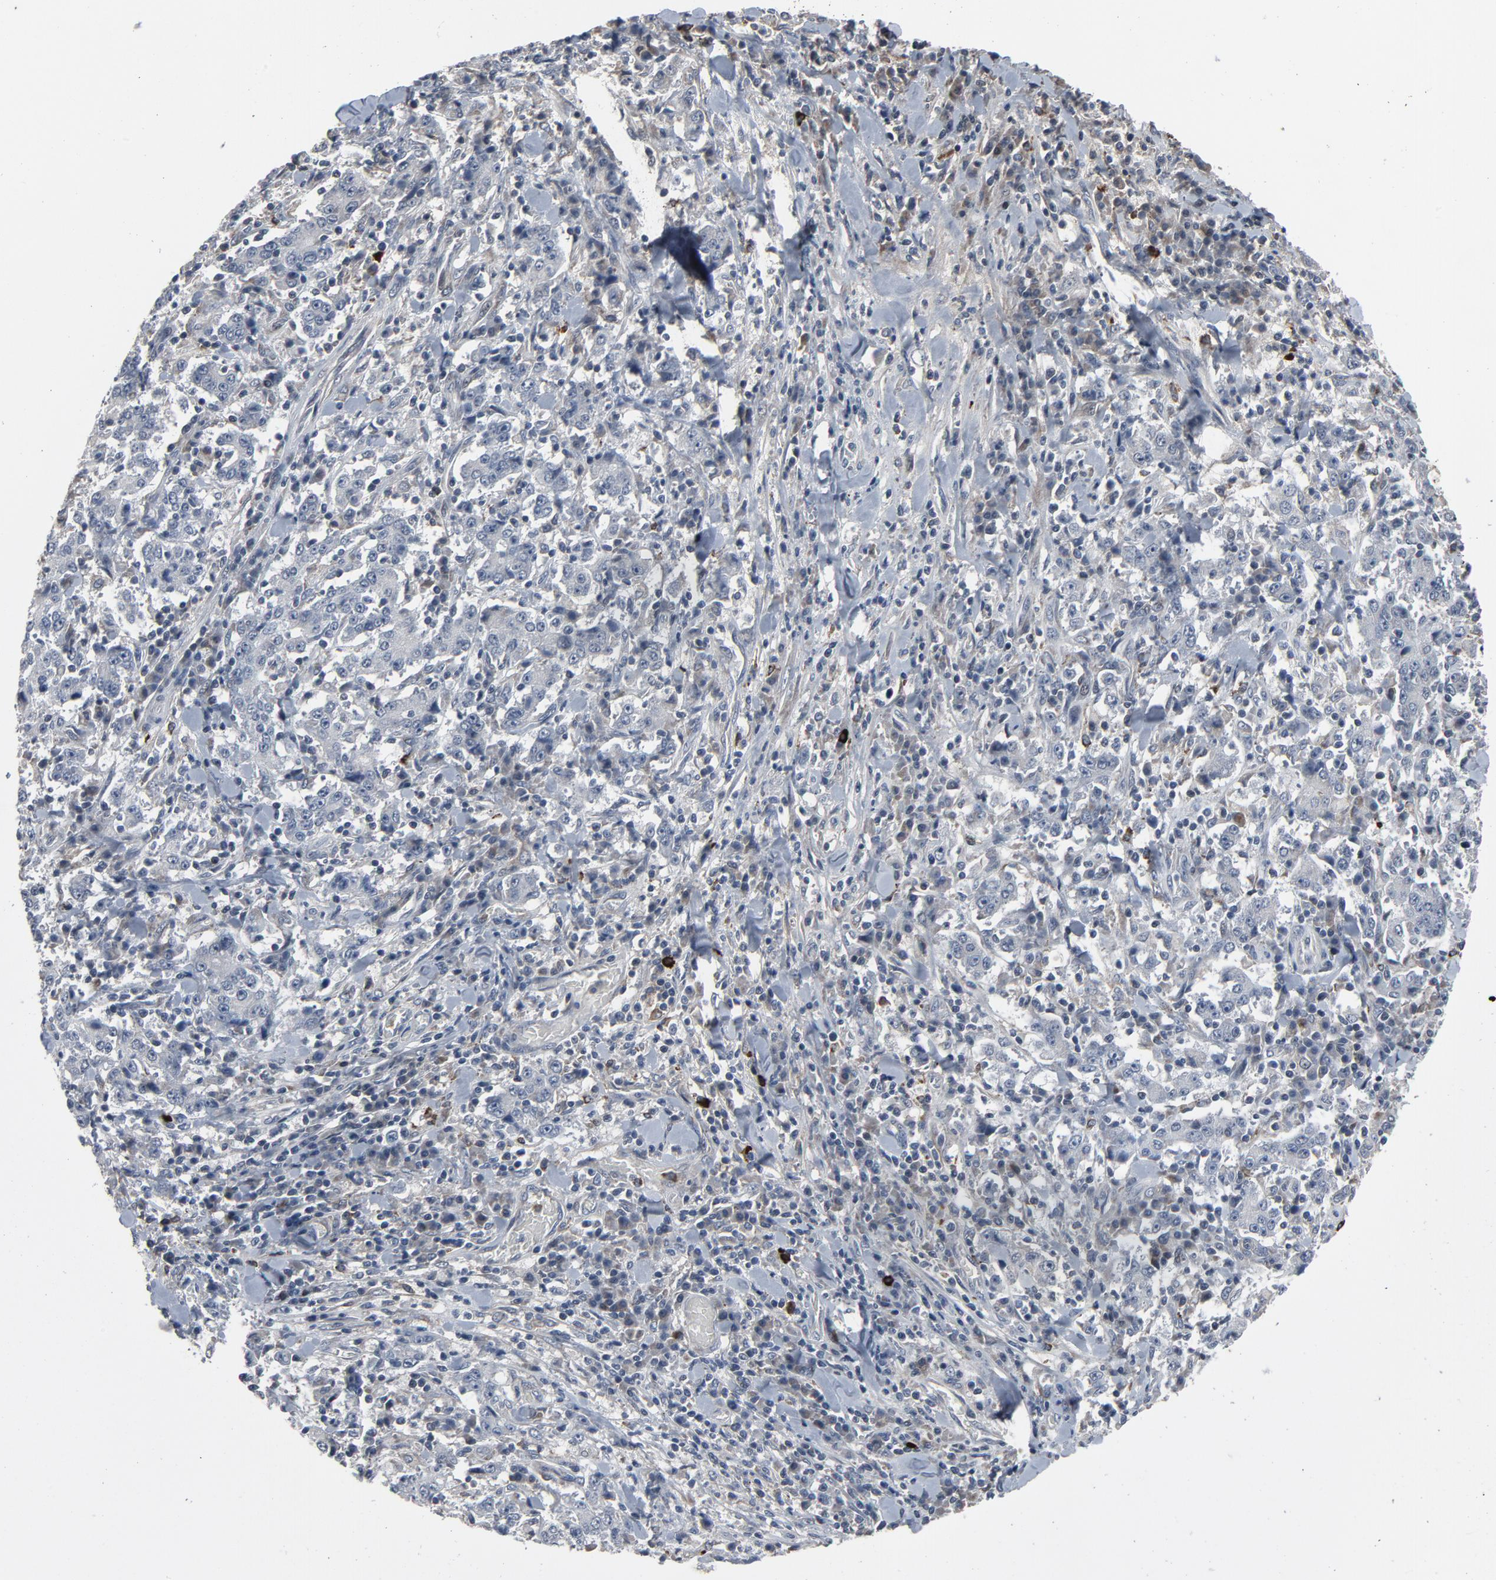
{"staining": {"intensity": "negative", "quantity": "none", "location": "none"}, "tissue": "stomach cancer", "cell_type": "Tumor cells", "image_type": "cancer", "snomed": [{"axis": "morphology", "description": "Normal tissue, NOS"}, {"axis": "morphology", "description": "Adenocarcinoma, NOS"}, {"axis": "topography", "description": "Stomach, upper"}, {"axis": "topography", "description": "Stomach"}], "caption": "A high-resolution image shows IHC staining of stomach adenocarcinoma, which shows no significant staining in tumor cells.", "gene": "PDZD4", "patient": {"sex": "male", "age": 59}}